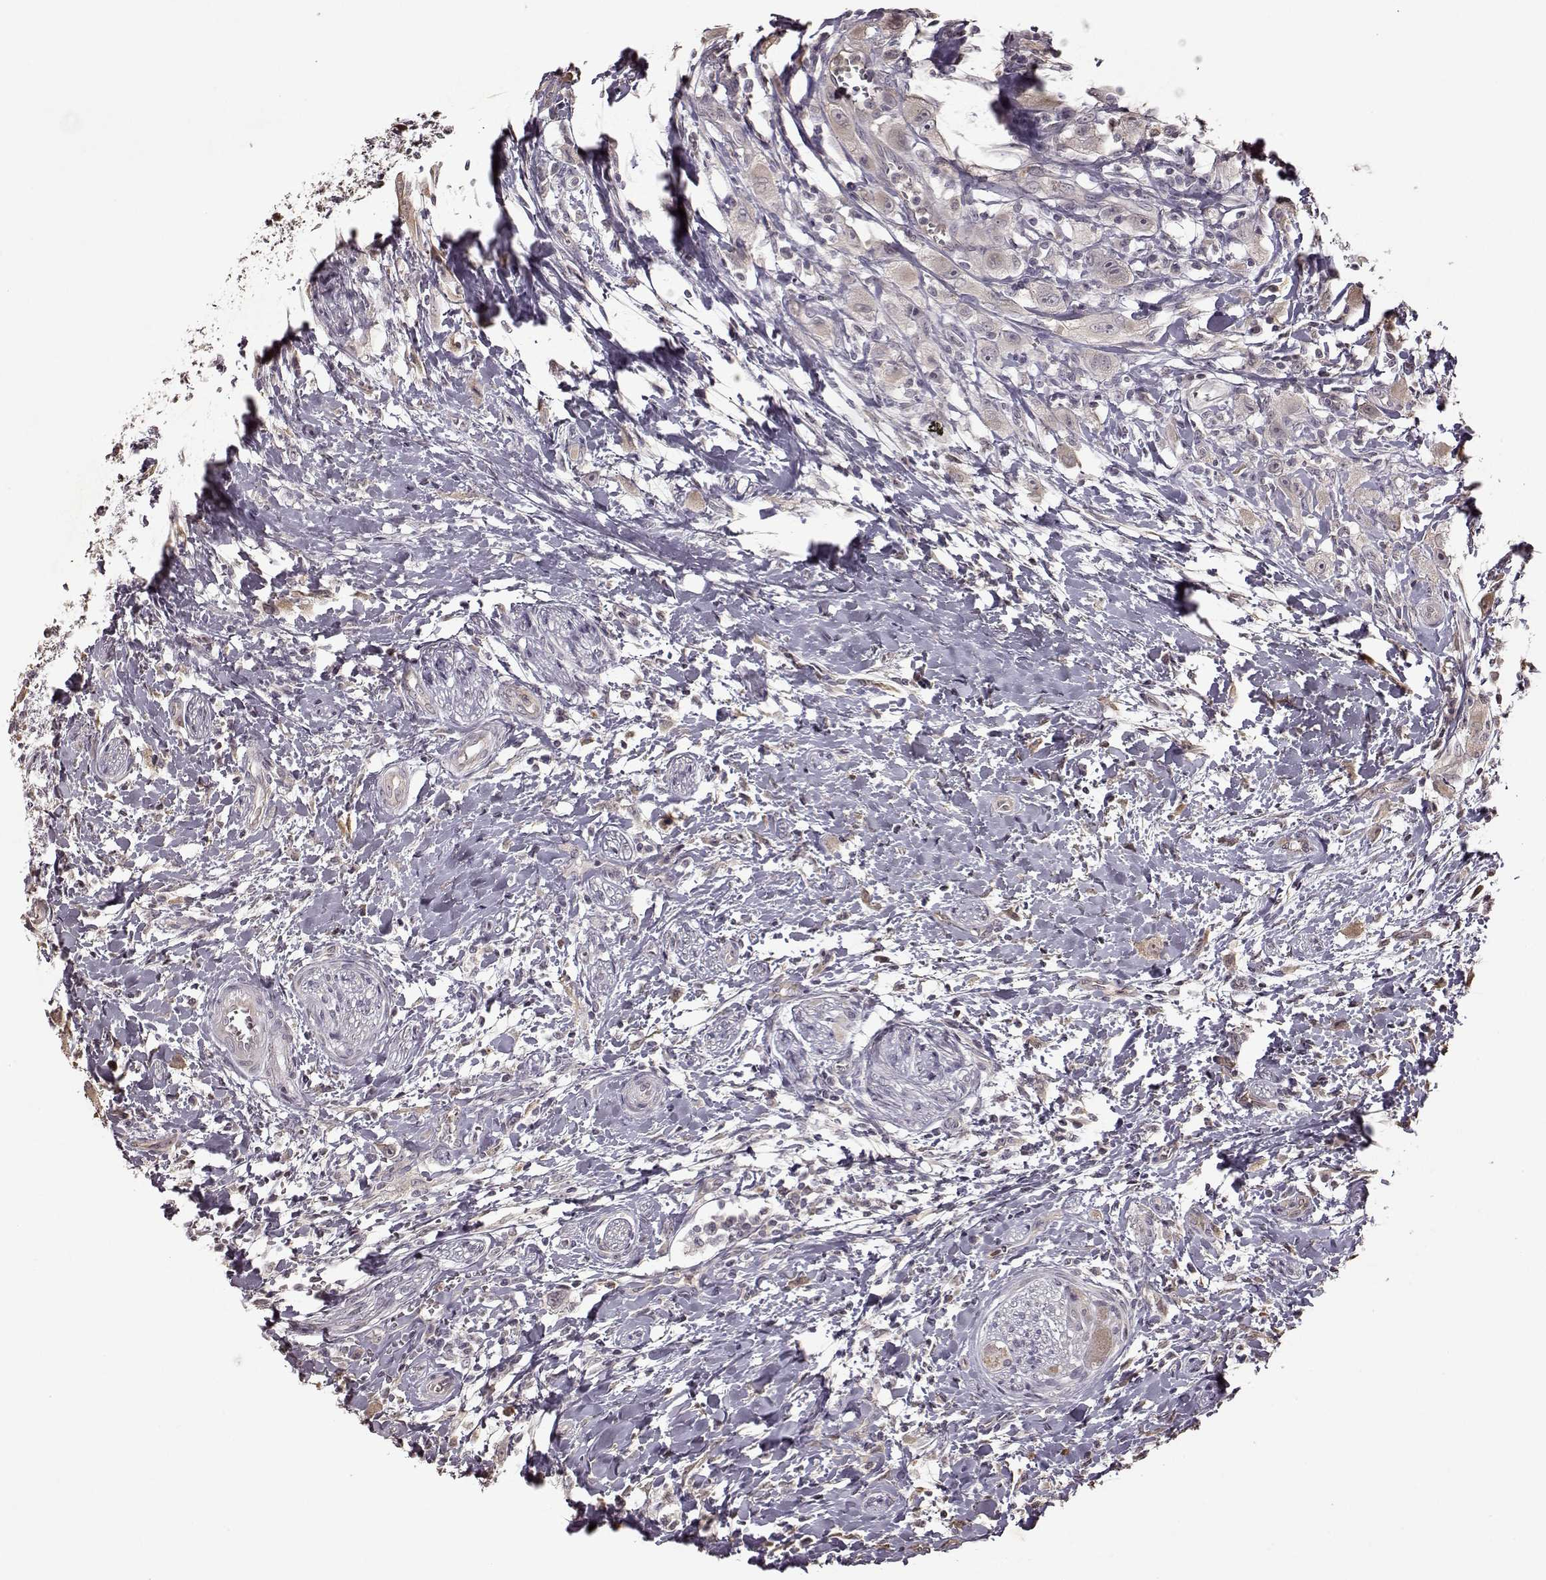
{"staining": {"intensity": "negative", "quantity": "none", "location": "none"}, "tissue": "head and neck cancer", "cell_type": "Tumor cells", "image_type": "cancer", "snomed": [{"axis": "morphology", "description": "Squamous cell carcinoma, NOS"}, {"axis": "morphology", "description": "Squamous cell carcinoma, metastatic, NOS"}, {"axis": "topography", "description": "Oral tissue"}, {"axis": "topography", "description": "Head-Neck"}], "caption": "Tumor cells show no significant positivity in head and neck cancer (squamous cell carcinoma).", "gene": "CRB1", "patient": {"sex": "female", "age": 85}}